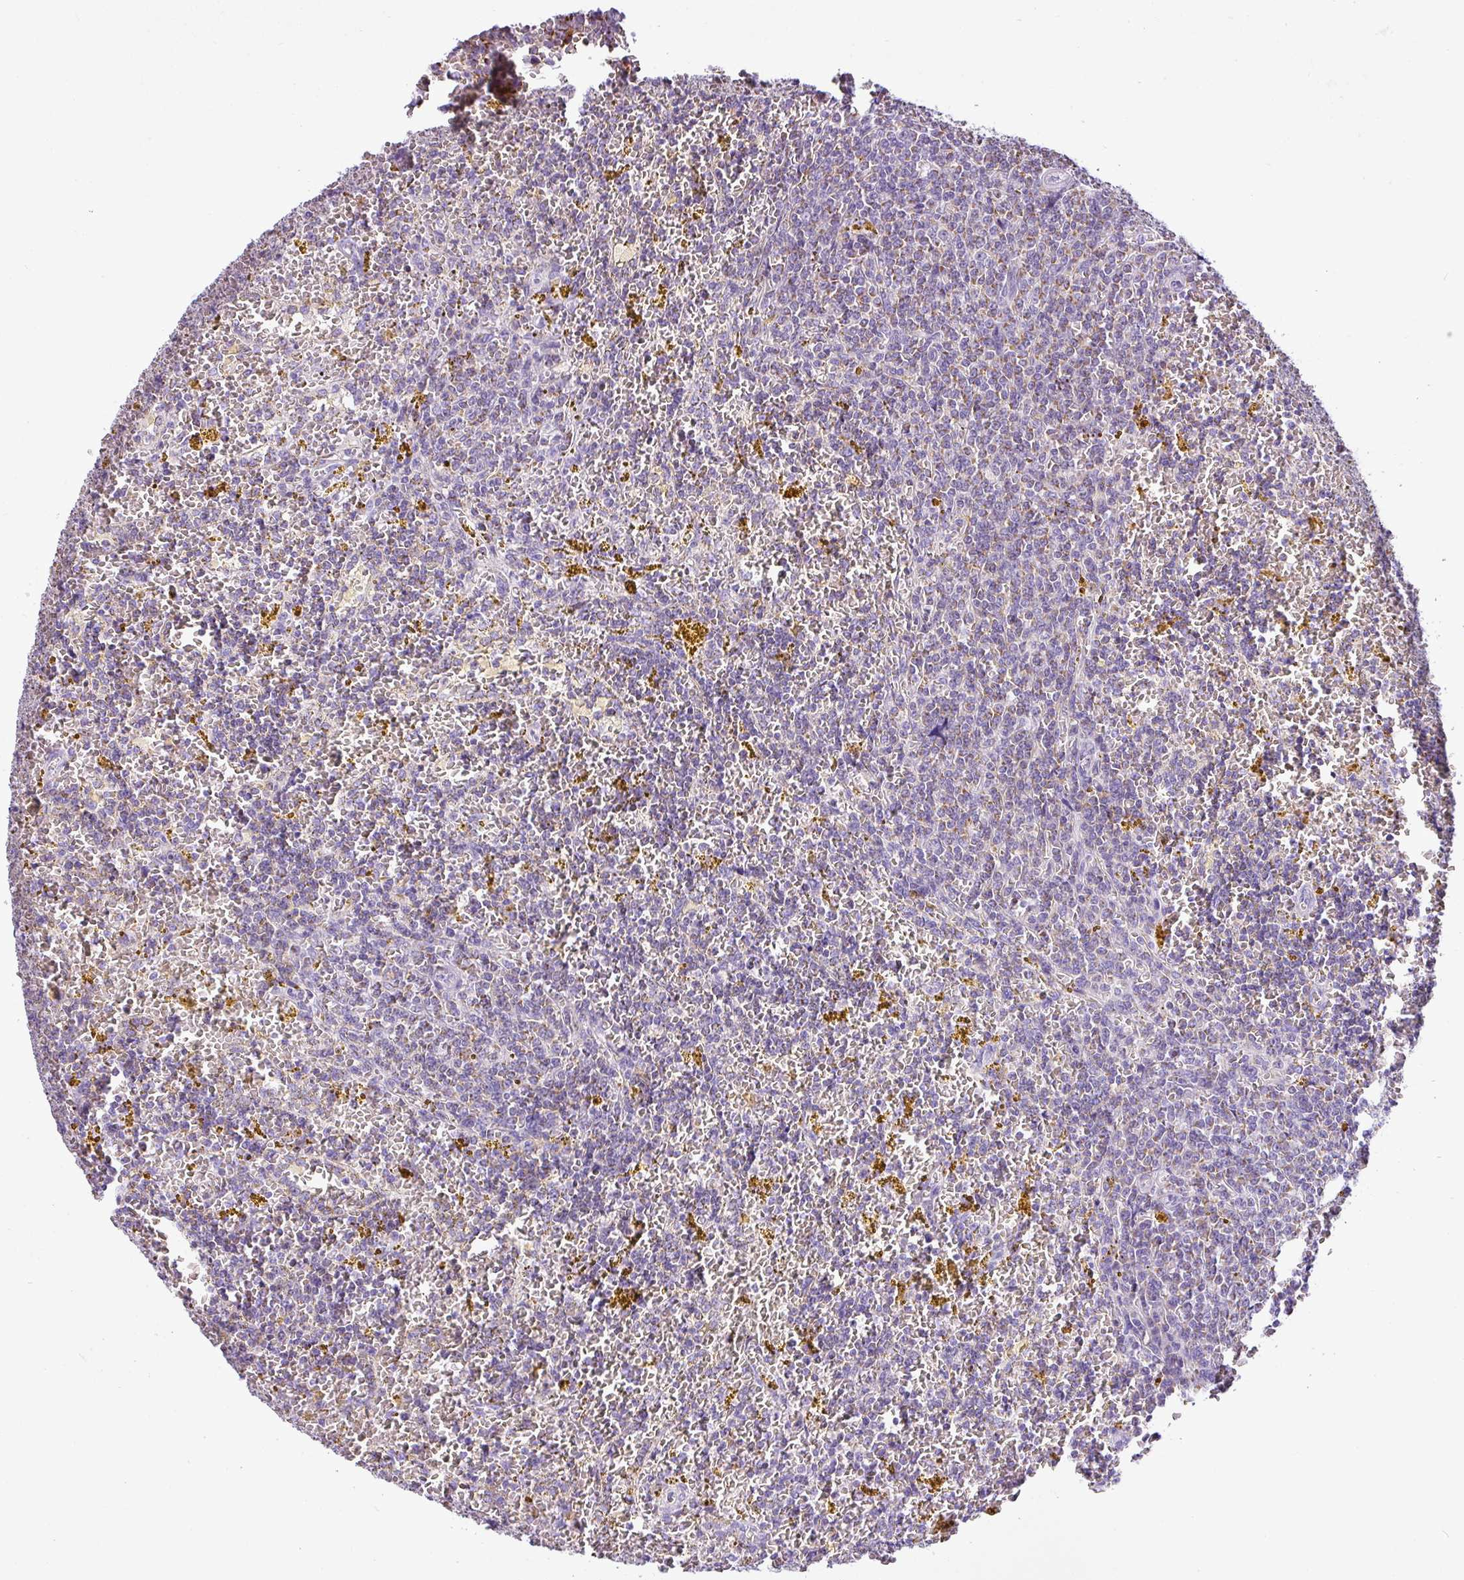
{"staining": {"intensity": "negative", "quantity": "none", "location": "none"}, "tissue": "lymphoma", "cell_type": "Tumor cells", "image_type": "cancer", "snomed": [{"axis": "morphology", "description": "Malignant lymphoma, non-Hodgkin's type, Low grade"}, {"axis": "topography", "description": "Spleen"}, {"axis": "topography", "description": "Lymph node"}], "caption": "DAB (3,3'-diaminobenzidine) immunohistochemical staining of malignant lymphoma, non-Hodgkin's type (low-grade) exhibits no significant positivity in tumor cells.", "gene": "HMCN2", "patient": {"sex": "female", "age": 66}}